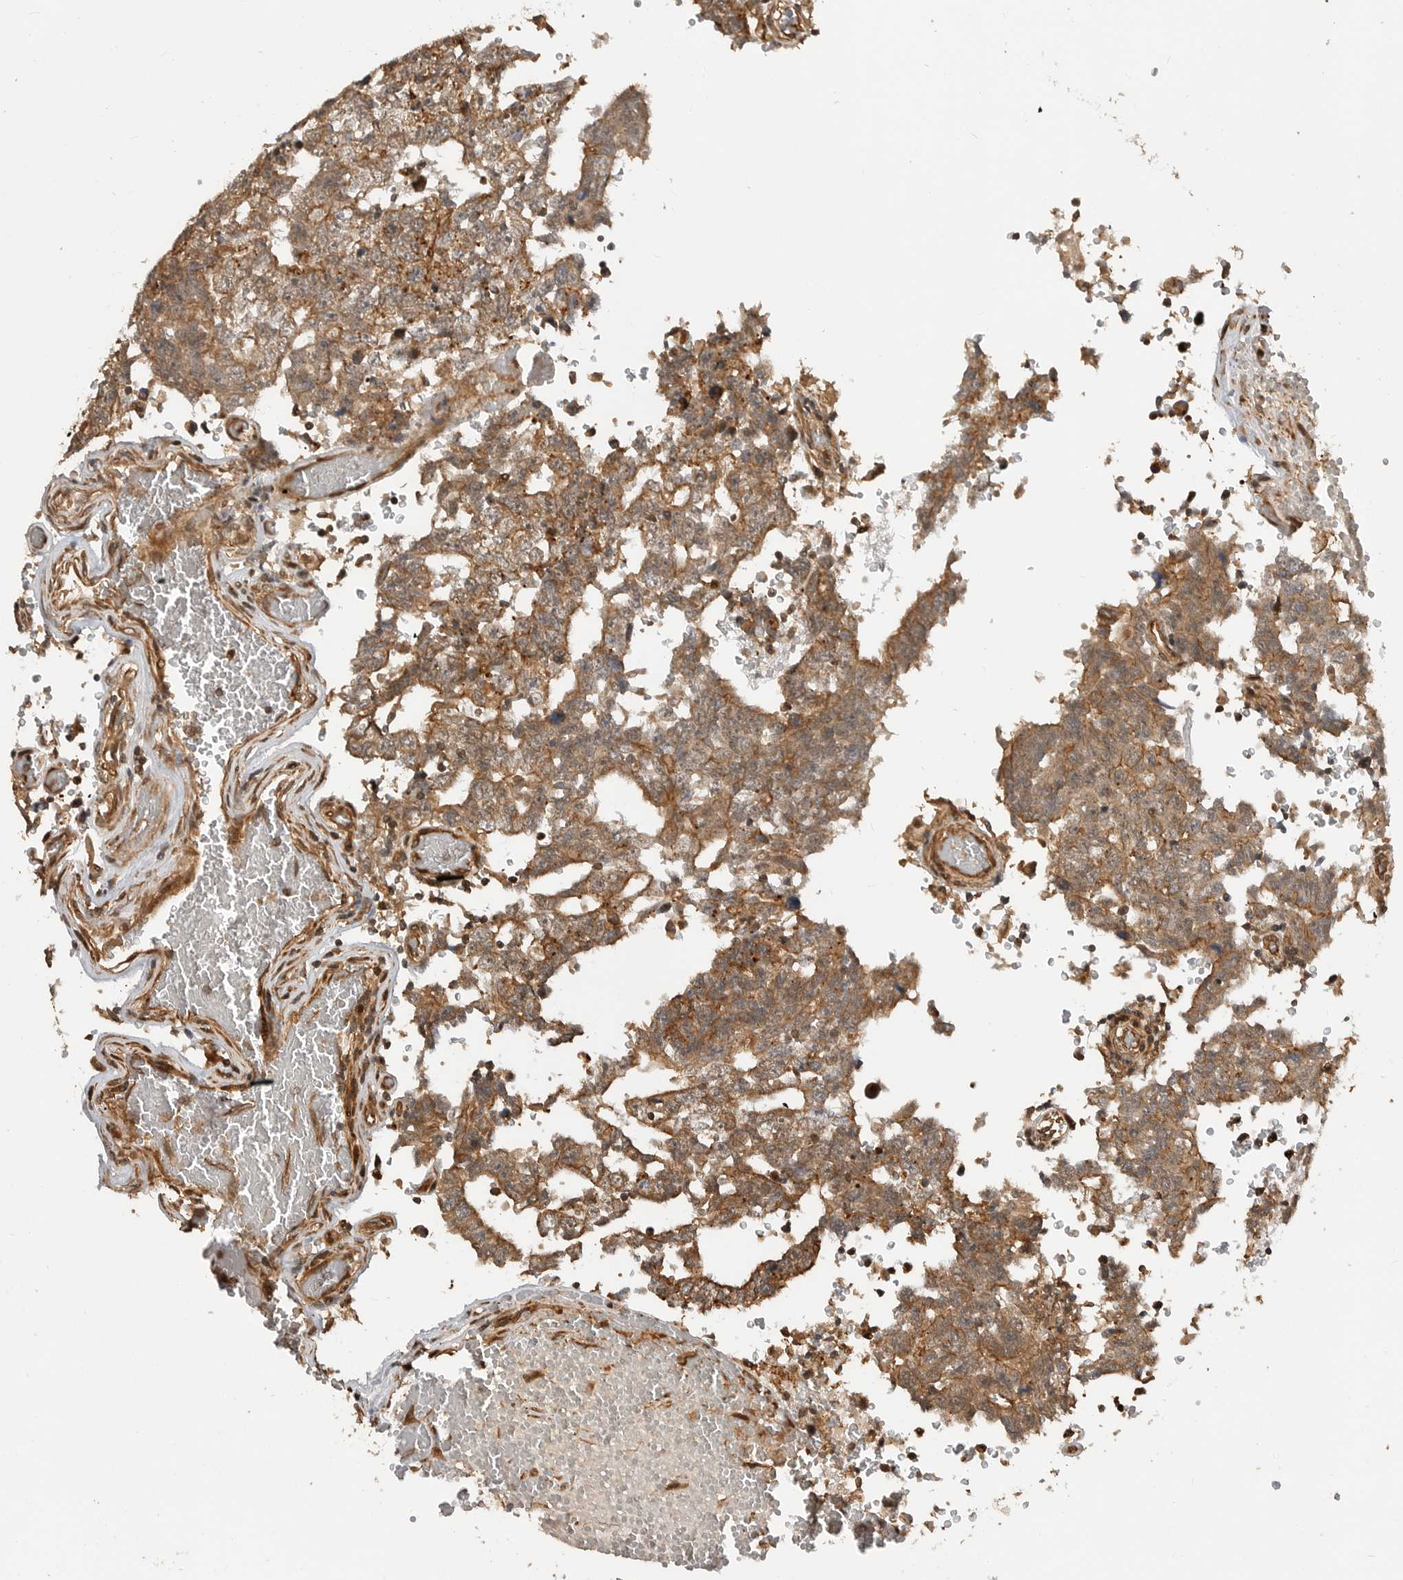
{"staining": {"intensity": "moderate", "quantity": ">75%", "location": "cytoplasmic/membranous"}, "tissue": "testis cancer", "cell_type": "Tumor cells", "image_type": "cancer", "snomed": [{"axis": "morphology", "description": "Carcinoma, Embryonal, NOS"}, {"axis": "topography", "description": "Testis"}], "caption": "Immunohistochemical staining of human embryonal carcinoma (testis) shows moderate cytoplasmic/membranous protein staining in approximately >75% of tumor cells.", "gene": "ADPRS", "patient": {"sex": "male", "age": 26}}